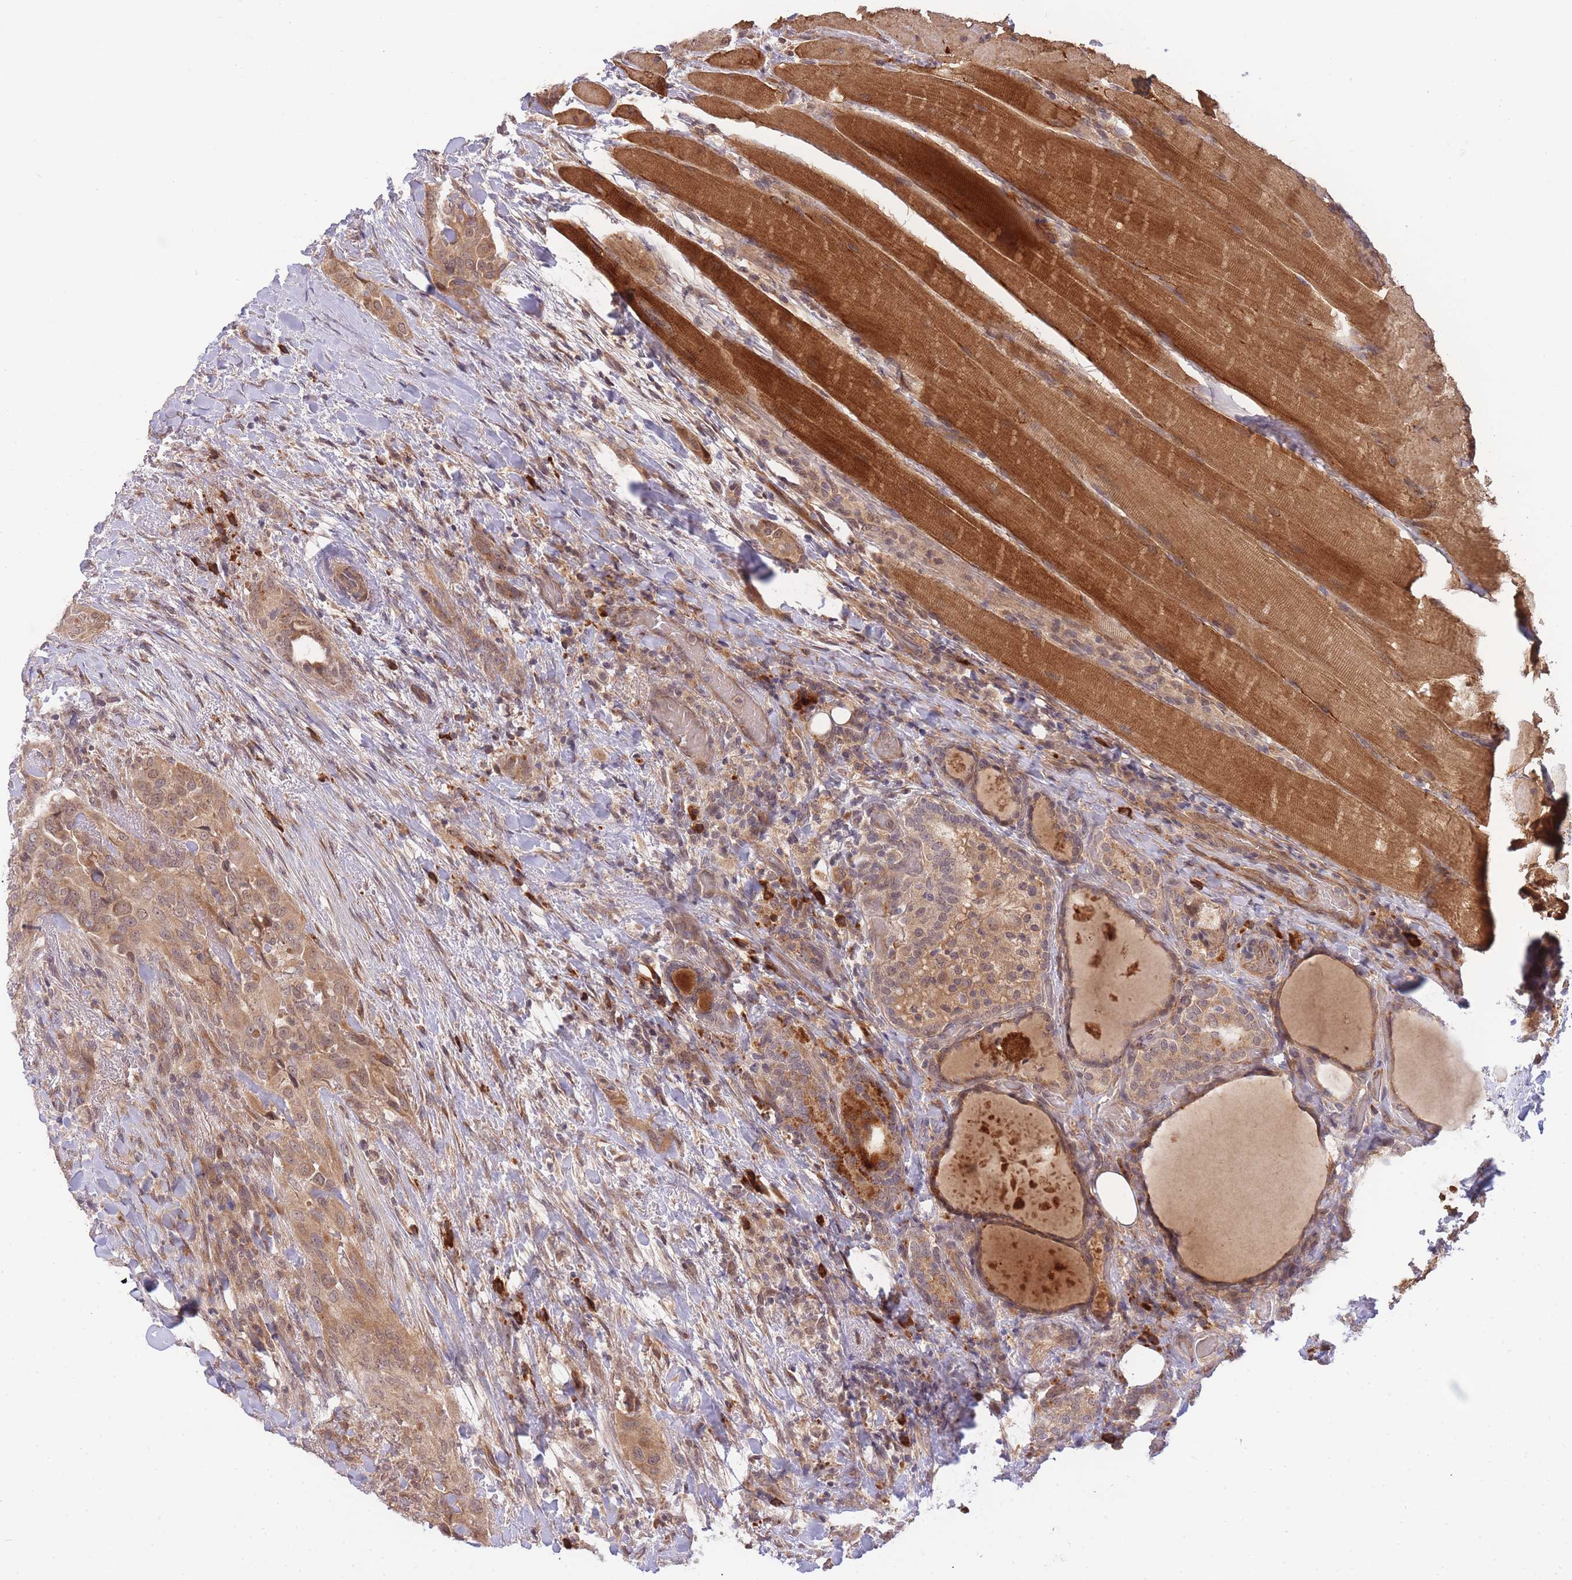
{"staining": {"intensity": "weak", "quantity": ">75%", "location": "cytoplasmic/membranous,nuclear"}, "tissue": "thyroid cancer", "cell_type": "Tumor cells", "image_type": "cancer", "snomed": [{"axis": "morphology", "description": "Papillary adenocarcinoma, NOS"}, {"axis": "topography", "description": "Thyroid gland"}], "caption": "Human thyroid cancer stained with a protein marker demonstrates weak staining in tumor cells.", "gene": "SMC6", "patient": {"sex": "male", "age": 61}}